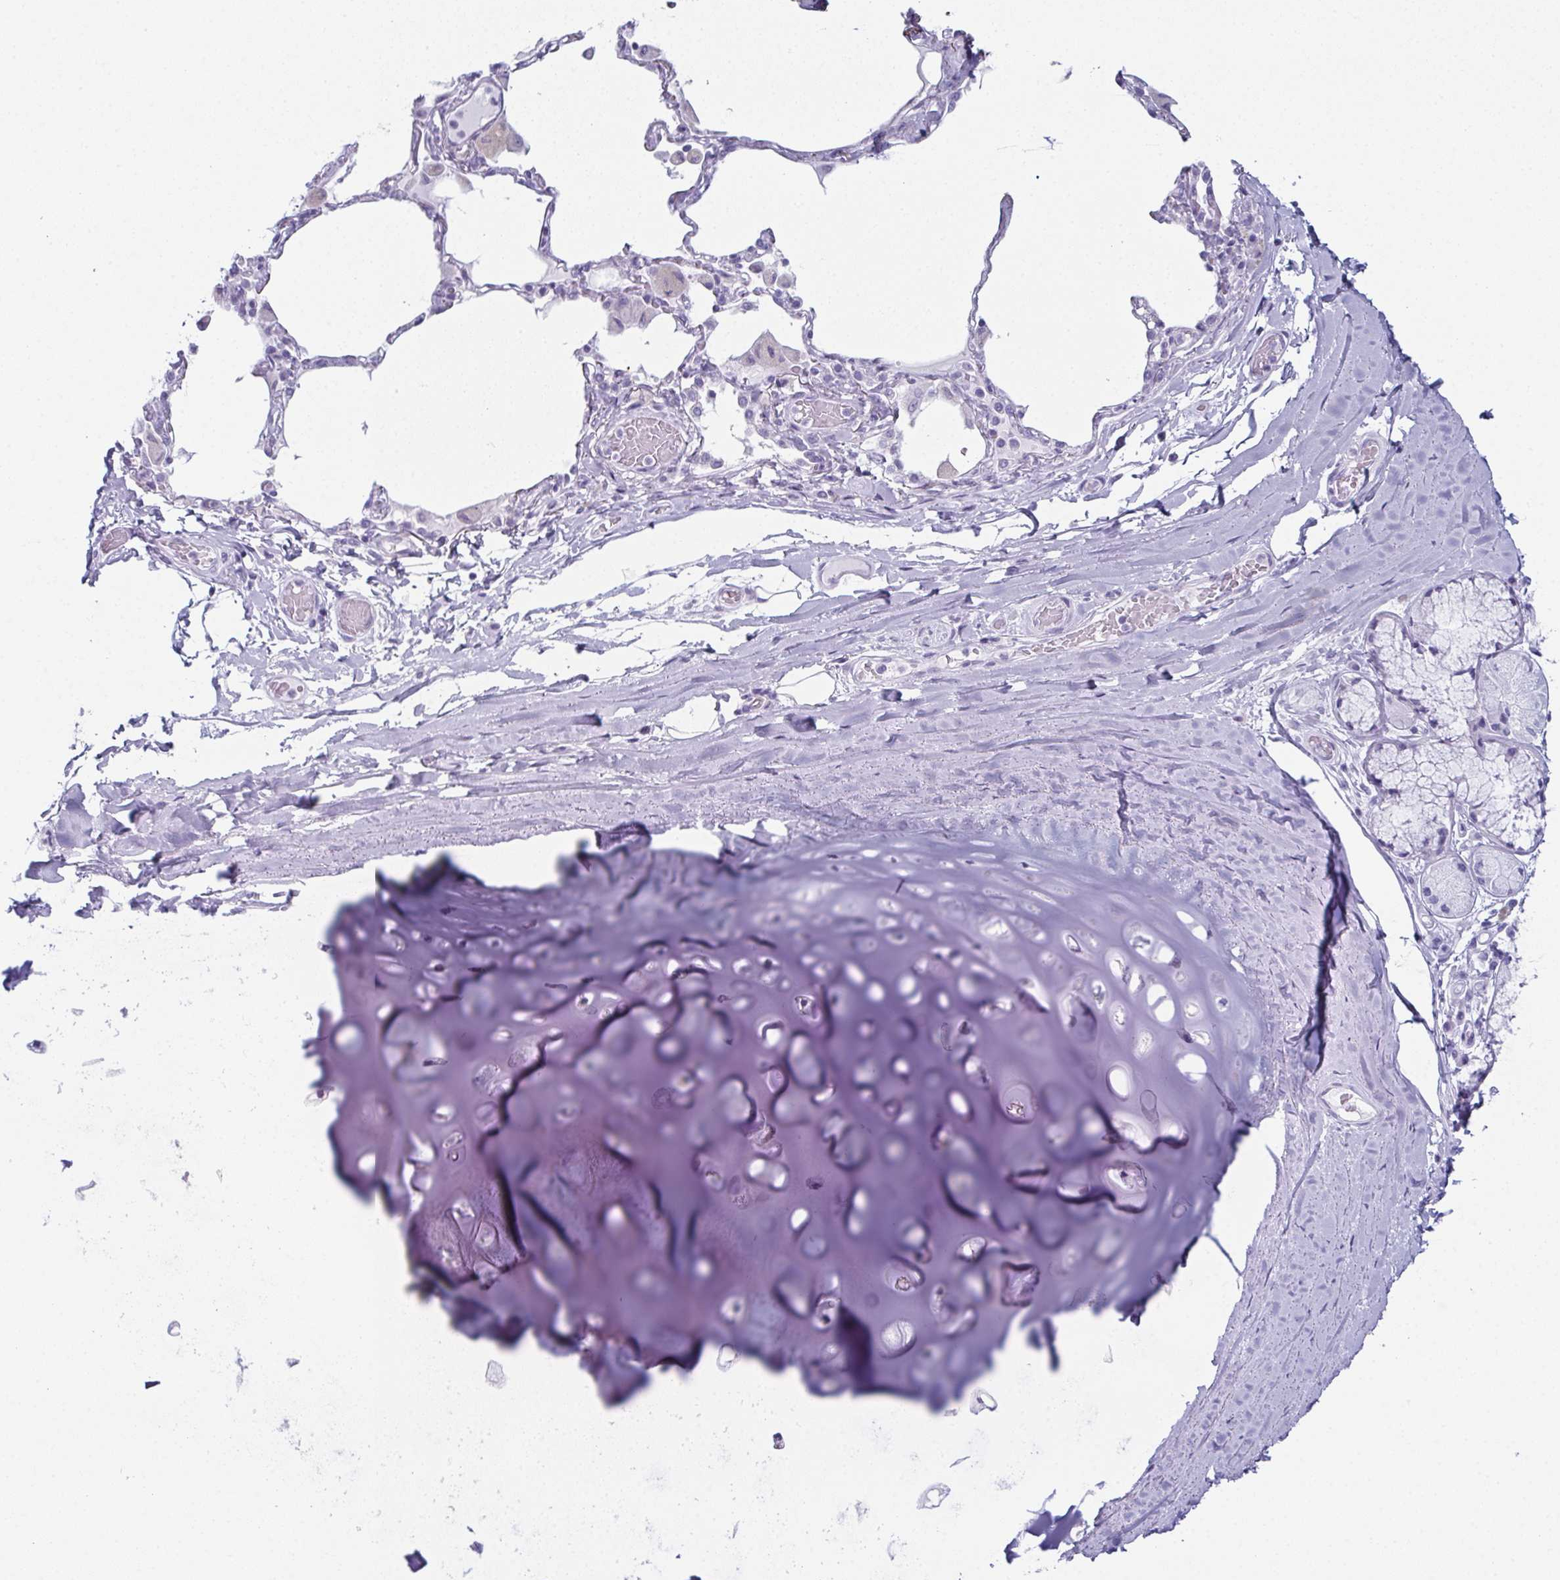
{"staining": {"intensity": "negative", "quantity": "none", "location": "none"}, "tissue": "adipose tissue", "cell_type": "Adipocytes", "image_type": "normal", "snomed": [{"axis": "morphology", "description": "Normal tissue, NOS"}, {"axis": "topography", "description": "Cartilage tissue"}, {"axis": "topography", "description": "Bronchus"}], "caption": "Unremarkable adipose tissue was stained to show a protein in brown. There is no significant expression in adipocytes.", "gene": "ENKUR", "patient": {"sex": "male", "age": 64}}